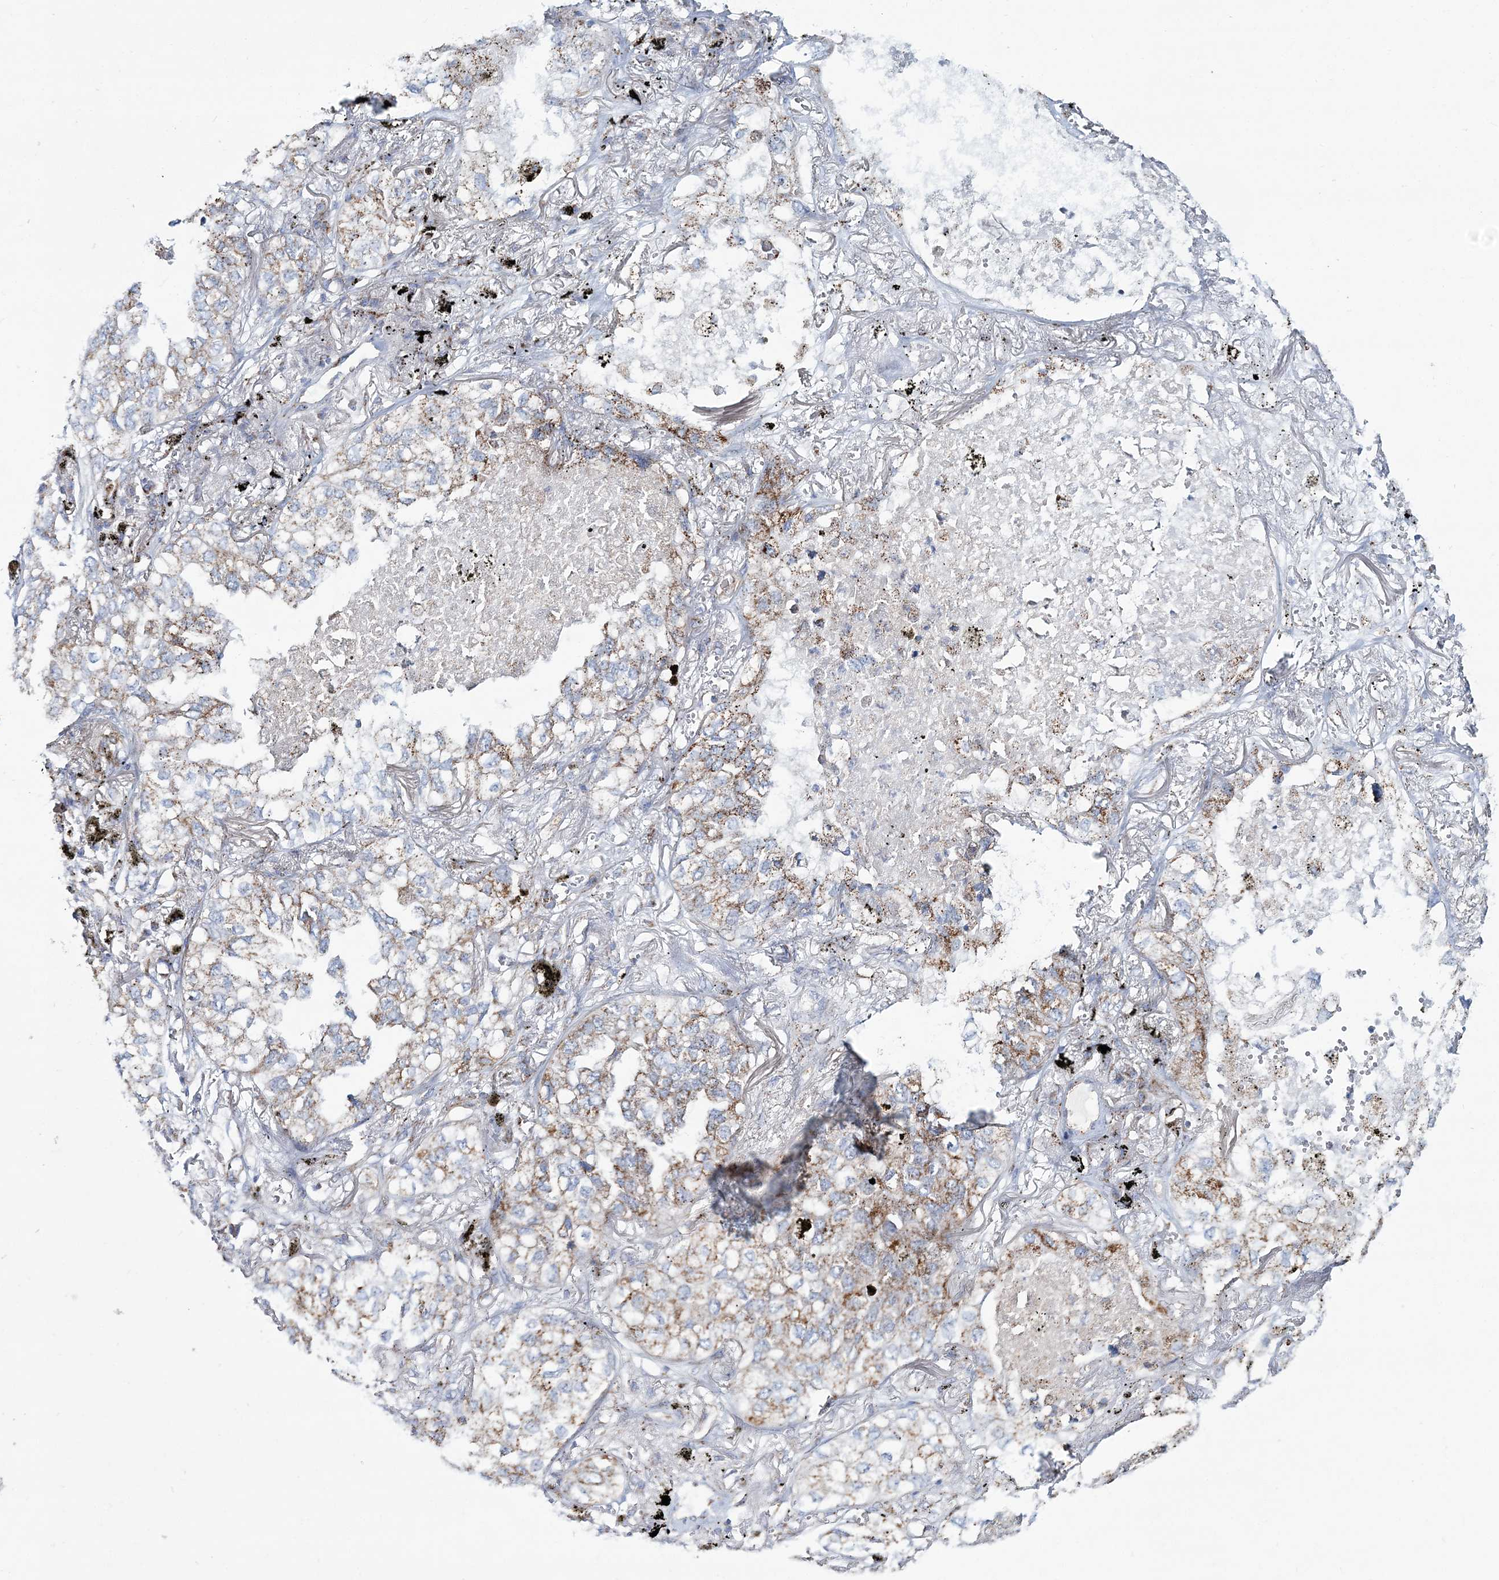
{"staining": {"intensity": "moderate", "quantity": "25%-75%", "location": "cytoplasmic/membranous"}, "tissue": "lung cancer", "cell_type": "Tumor cells", "image_type": "cancer", "snomed": [{"axis": "morphology", "description": "Adenocarcinoma, NOS"}, {"axis": "topography", "description": "Lung"}], "caption": "Lung cancer (adenocarcinoma) stained for a protein (brown) demonstrates moderate cytoplasmic/membranous positive positivity in approximately 25%-75% of tumor cells.", "gene": "ARHGAP6", "patient": {"sex": "male", "age": 65}}